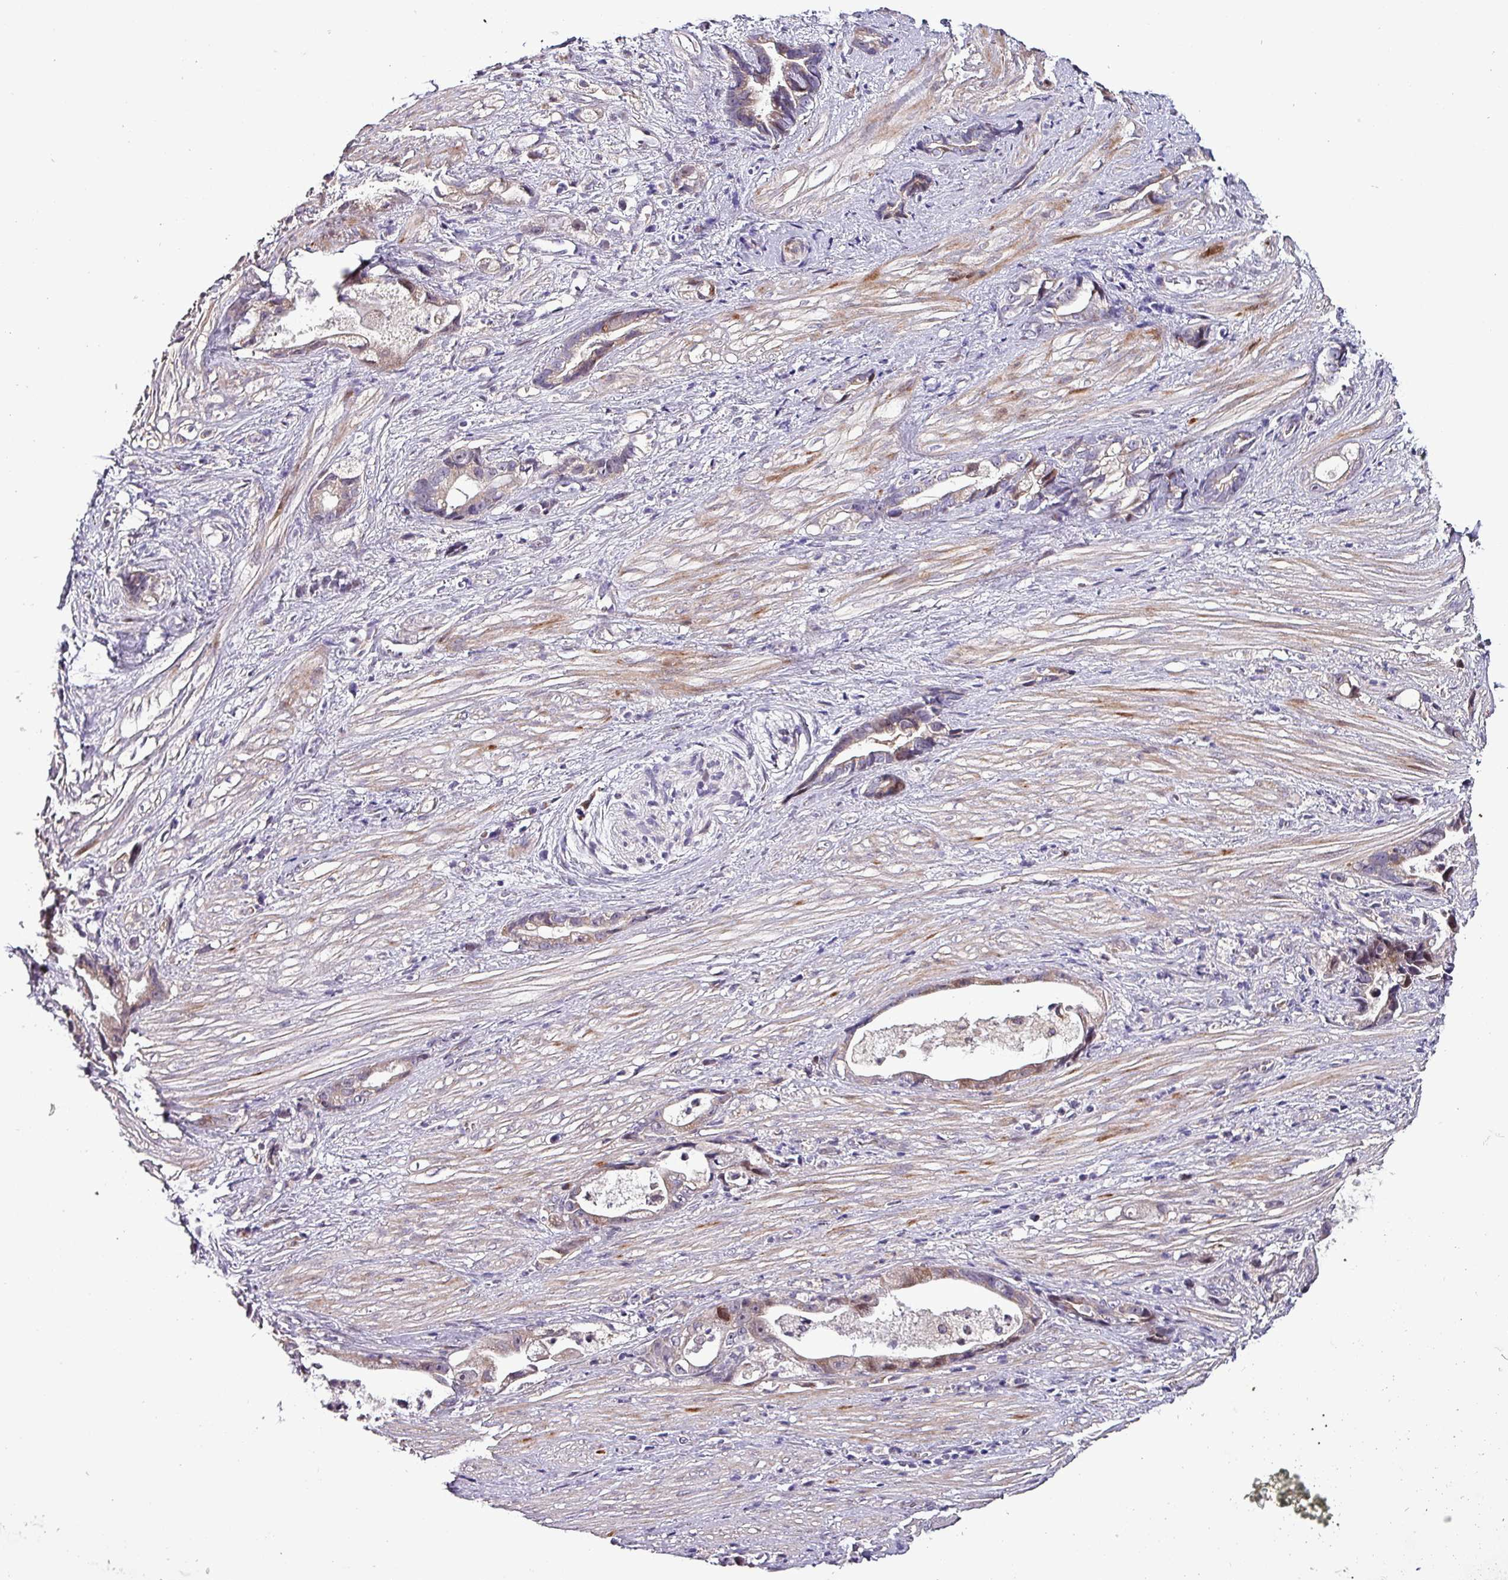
{"staining": {"intensity": "moderate", "quantity": "<25%", "location": "cytoplasmic/membranous,nuclear"}, "tissue": "stomach cancer", "cell_type": "Tumor cells", "image_type": "cancer", "snomed": [{"axis": "morphology", "description": "Adenocarcinoma, NOS"}, {"axis": "topography", "description": "Stomach"}], "caption": "Immunohistochemistry (IHC) image of neoplastic tissue: stomach adenocarcinoma stained using immunohistochemistry (IHC) shows low levels of moderate protein expression localized specifically in the cytoplasmic/membranous and nuclear of tumor cells, appearing as a cytoplasmic/membranous and nuclear brown color.", "gene": "GRAPL", "patient": {"sex": "male", "age": 55}}